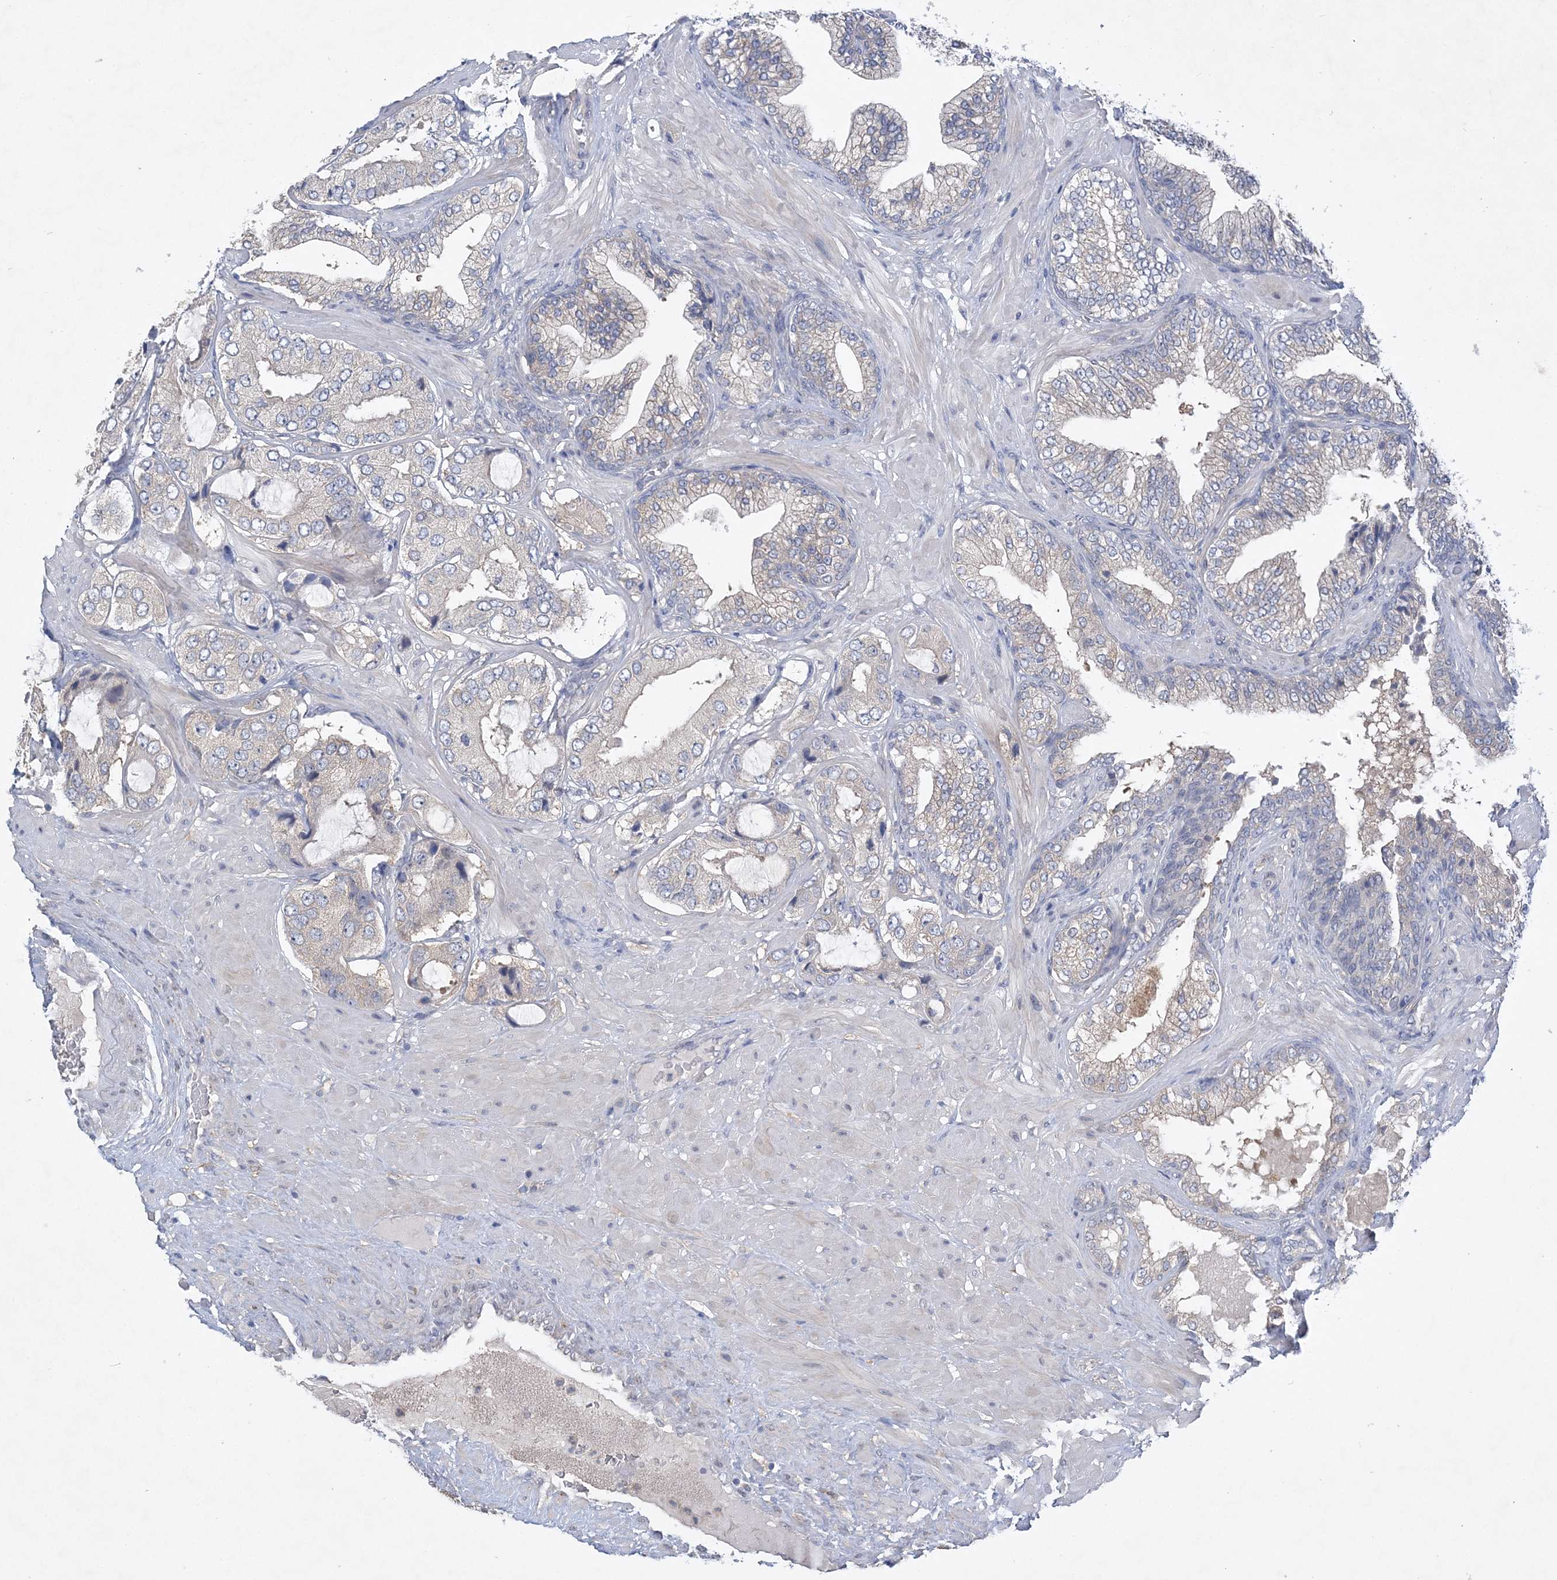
{"staining": {"intensity": "negative", "quantity": "none", "location": "none"}, "tissue": "prostate cancer", "cell_type": "Tumor cells", "image_type": "cancer", "snomed": [{"axis": "morphology", "description": "Adenocarcinoma, High grade"}, {"axis": "topography", "description": "Prostate"}], "caption": "Immunohistochemistry (IHC) of prostate cancer shows no expression in tumor cells.", "gene": "ANKRD35", "patient": {"sex": "male", "age": 59}}